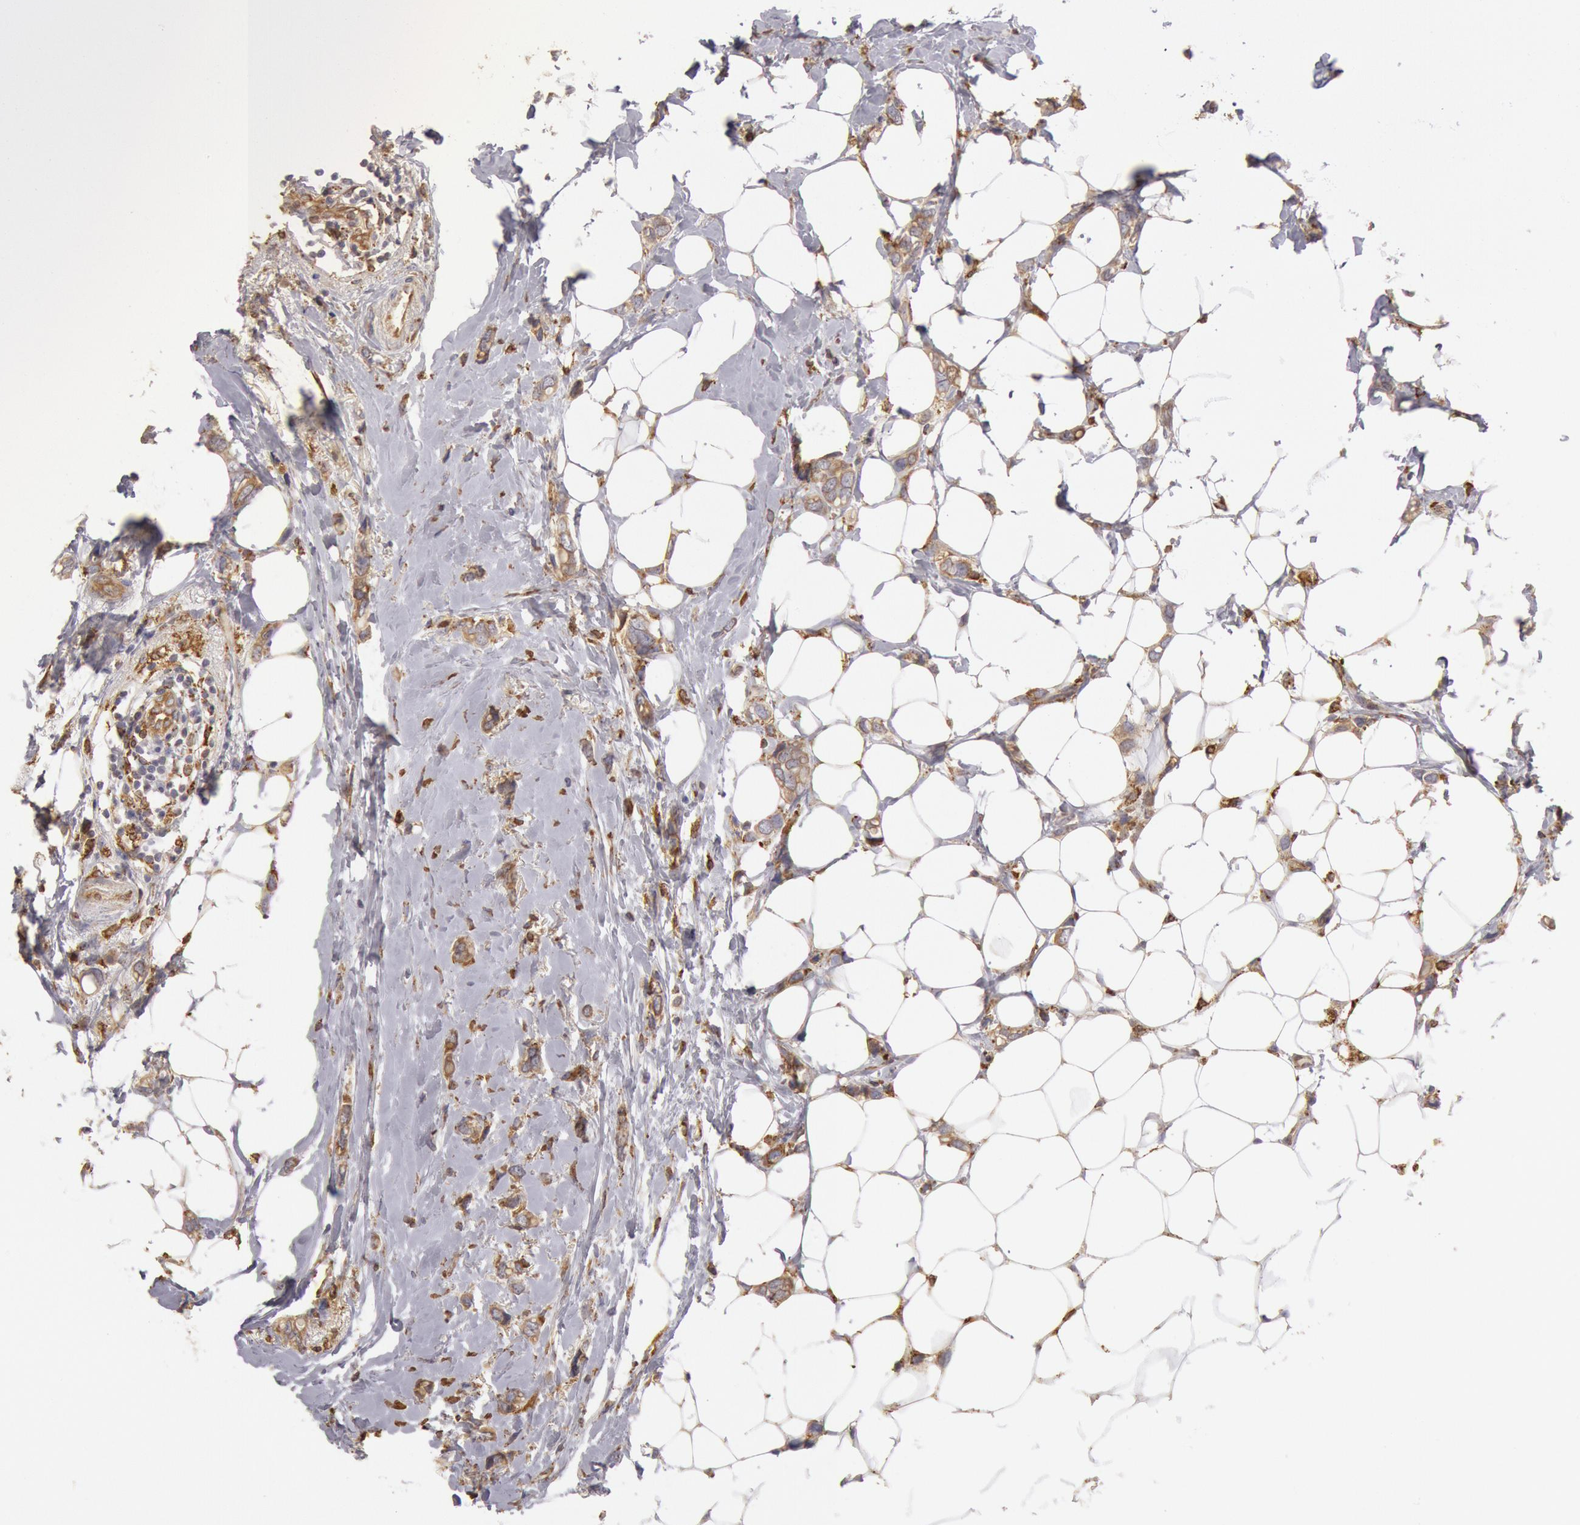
{"staining": {"intensity": "moderate", "quantity": ">75%", "location": "cytoplasmic/membranous"}, "tissue": "breast cancer", "cell_type": "Tumor cells", "image_type": "cancer", "snomed": [{"axis": "morphology", "description": "Duct carcinoma"}, {"axis": "topography", "description": "Breast"}], "caption": "IHC image of intraductal carcinoma (breast) stained for a protein (brown), which reveals medium levels of moderate cytoplasmic/membranous positivity in approximately >75% of tumor cells.", "gene": "ERP44", "patient": {"sex": "female", "age": 72}}